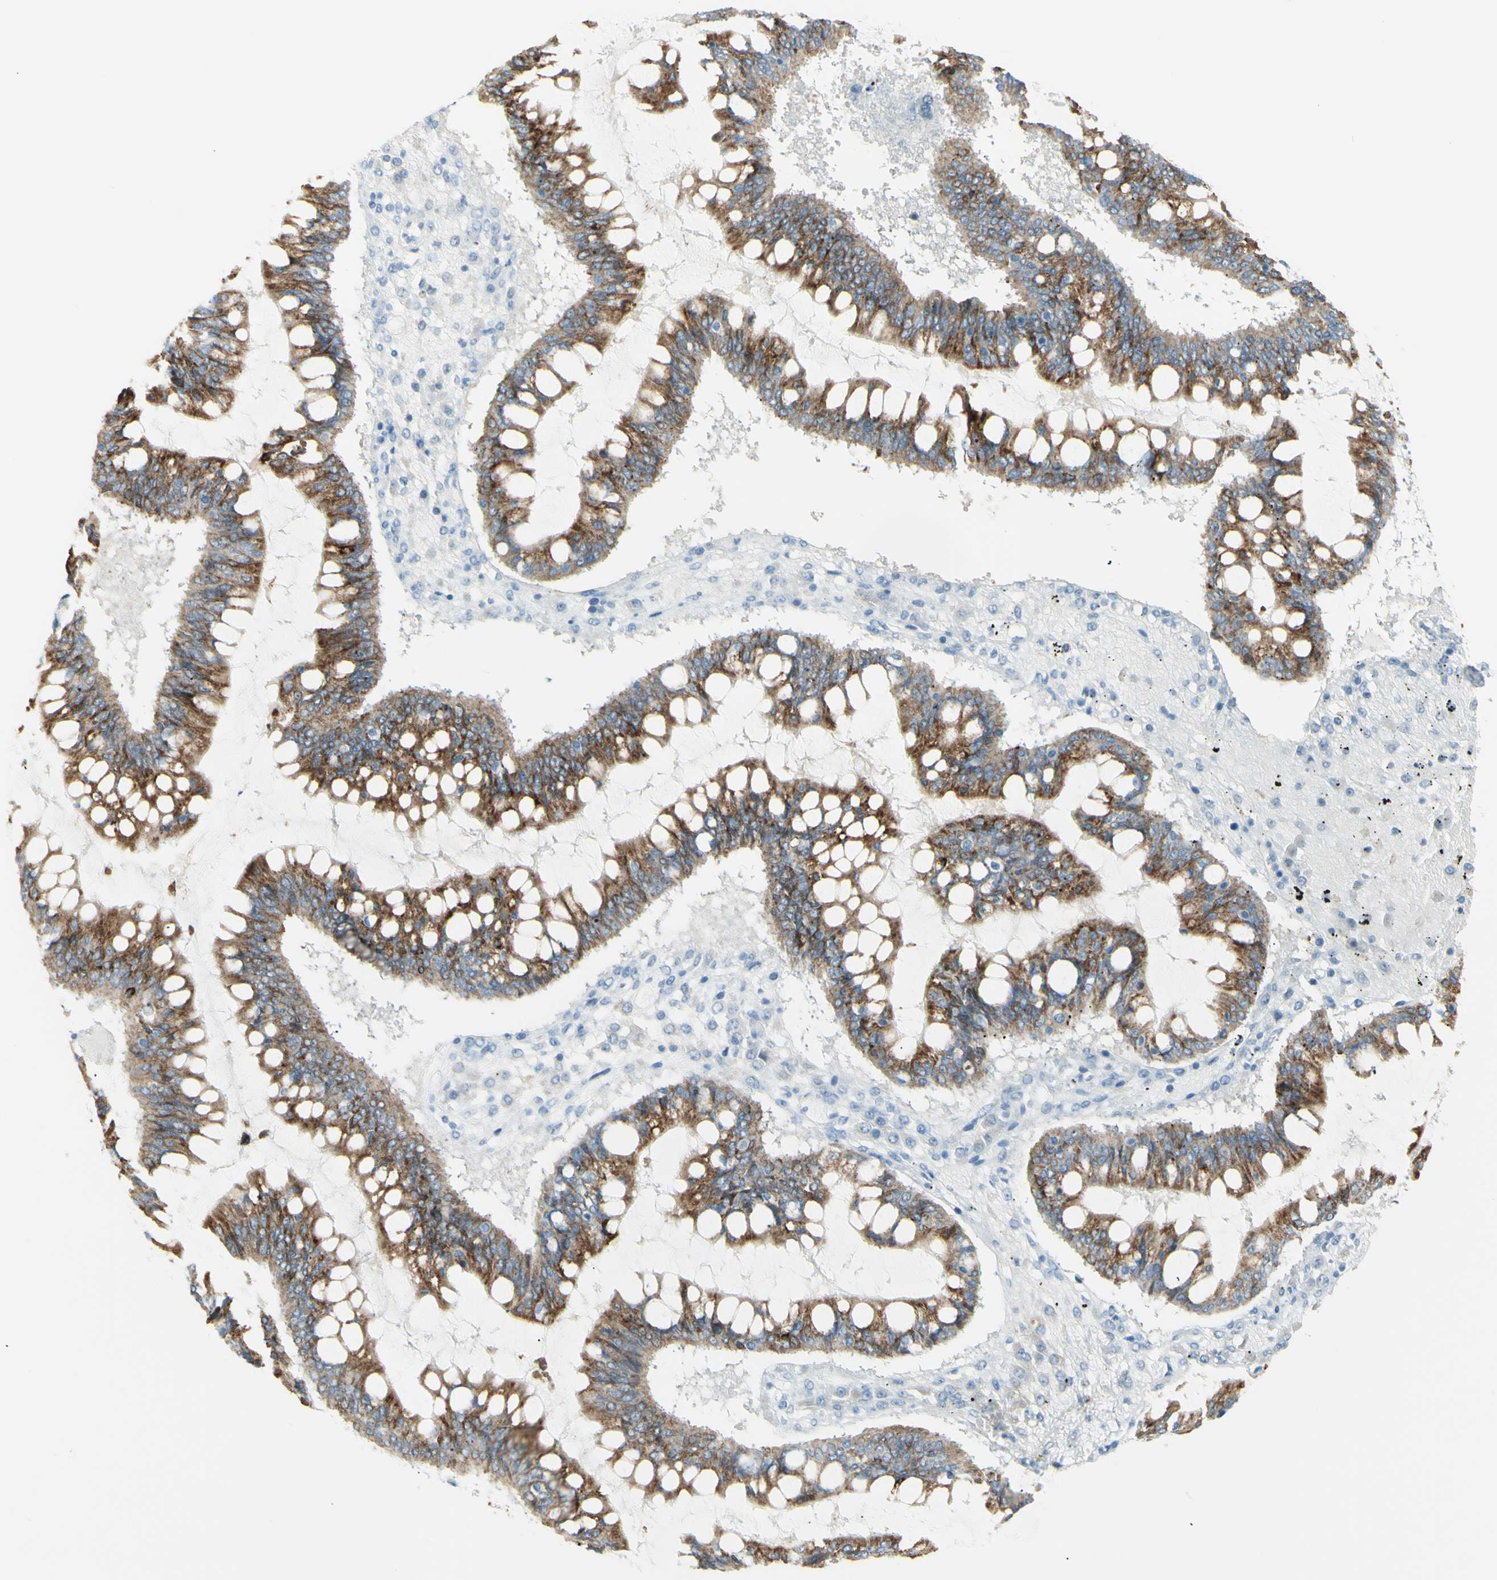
{"staining": {"intensity": "strong", "quantity": ">75%", "location": "cytoplasmic/membranous"}, "tissue": "ovarian cancer", "cell_type": "Tumor cells", "image_type": "cancer", "snomed": [{"axis": "morphology", "description": "Cystadenocarcinoma, mucinous, NOS"}, {"axis": "topography", "description": "Ovary"}], "caption": "DAB immunohistochemical staining of ovarian mucinous cystadenocarcinoma displays strong cytoplasmic/membranous protein expression in approximately >75% of tumor cells. (brown staining indicates protein expression, while blue staining denotes nuclei).", "gene": "LETM1", "patient": {"sex": "female", "age": 73}}